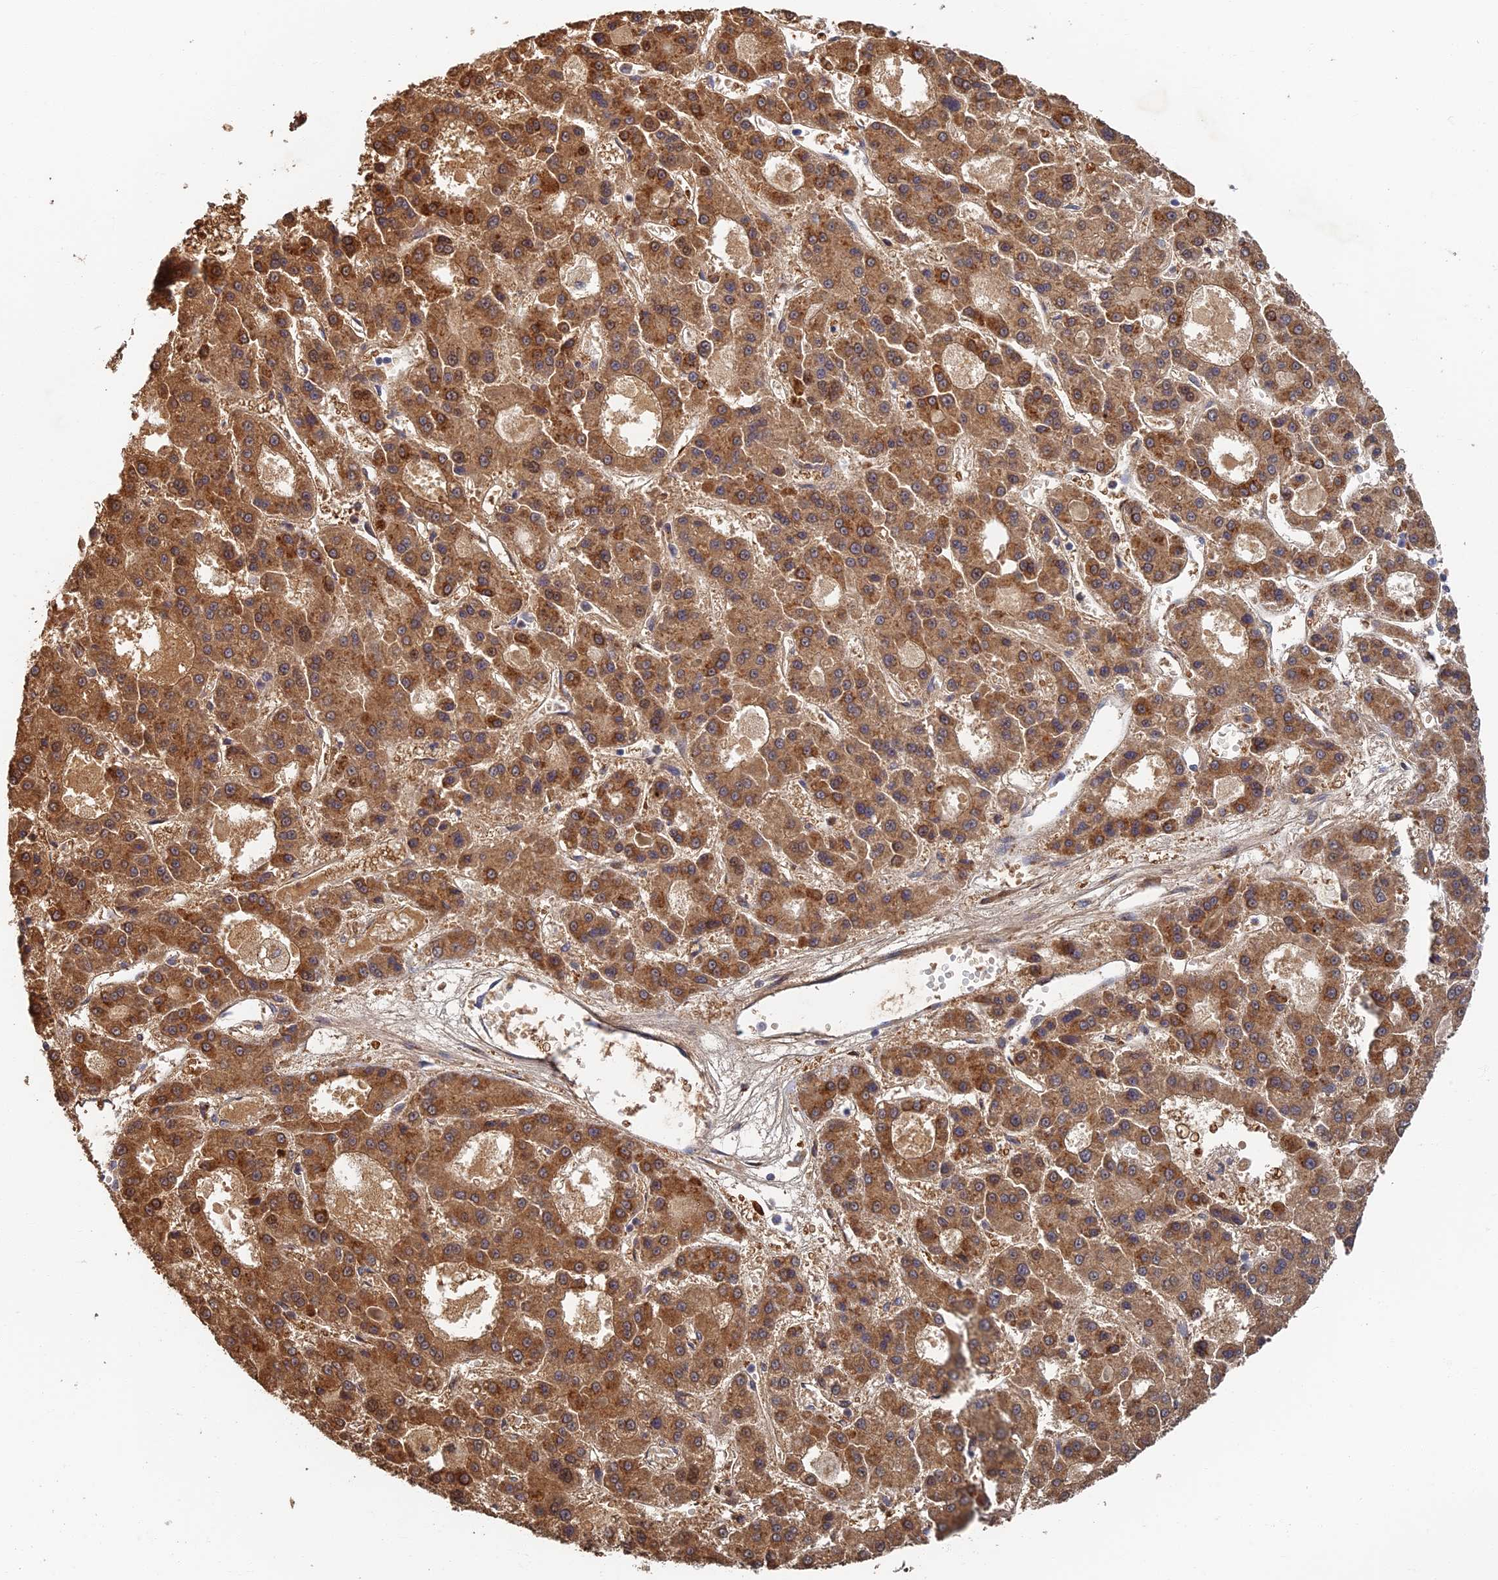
{"staining": {"intensity": "moderate", "quantity": ">75%", "location": "cytoplasmic/membranous"}, "tissue": "liver cancer", "cell_type": "Tumor cells", "image_type": "cancer", "snomed": [{"axis": "morphology", "description": "Carcinoma, Hepatocellular, NOS"}, {"axis": "topography", "description": "Liver"}], "caption": "Protein expression by immunohistochemistry reveals moderate cytoplasmic/membranous positivity in approximately >75% of tumor cells in liver cancer.", "gene": "GPATCH1", "patient": {"sex": "male", "age": 70}}